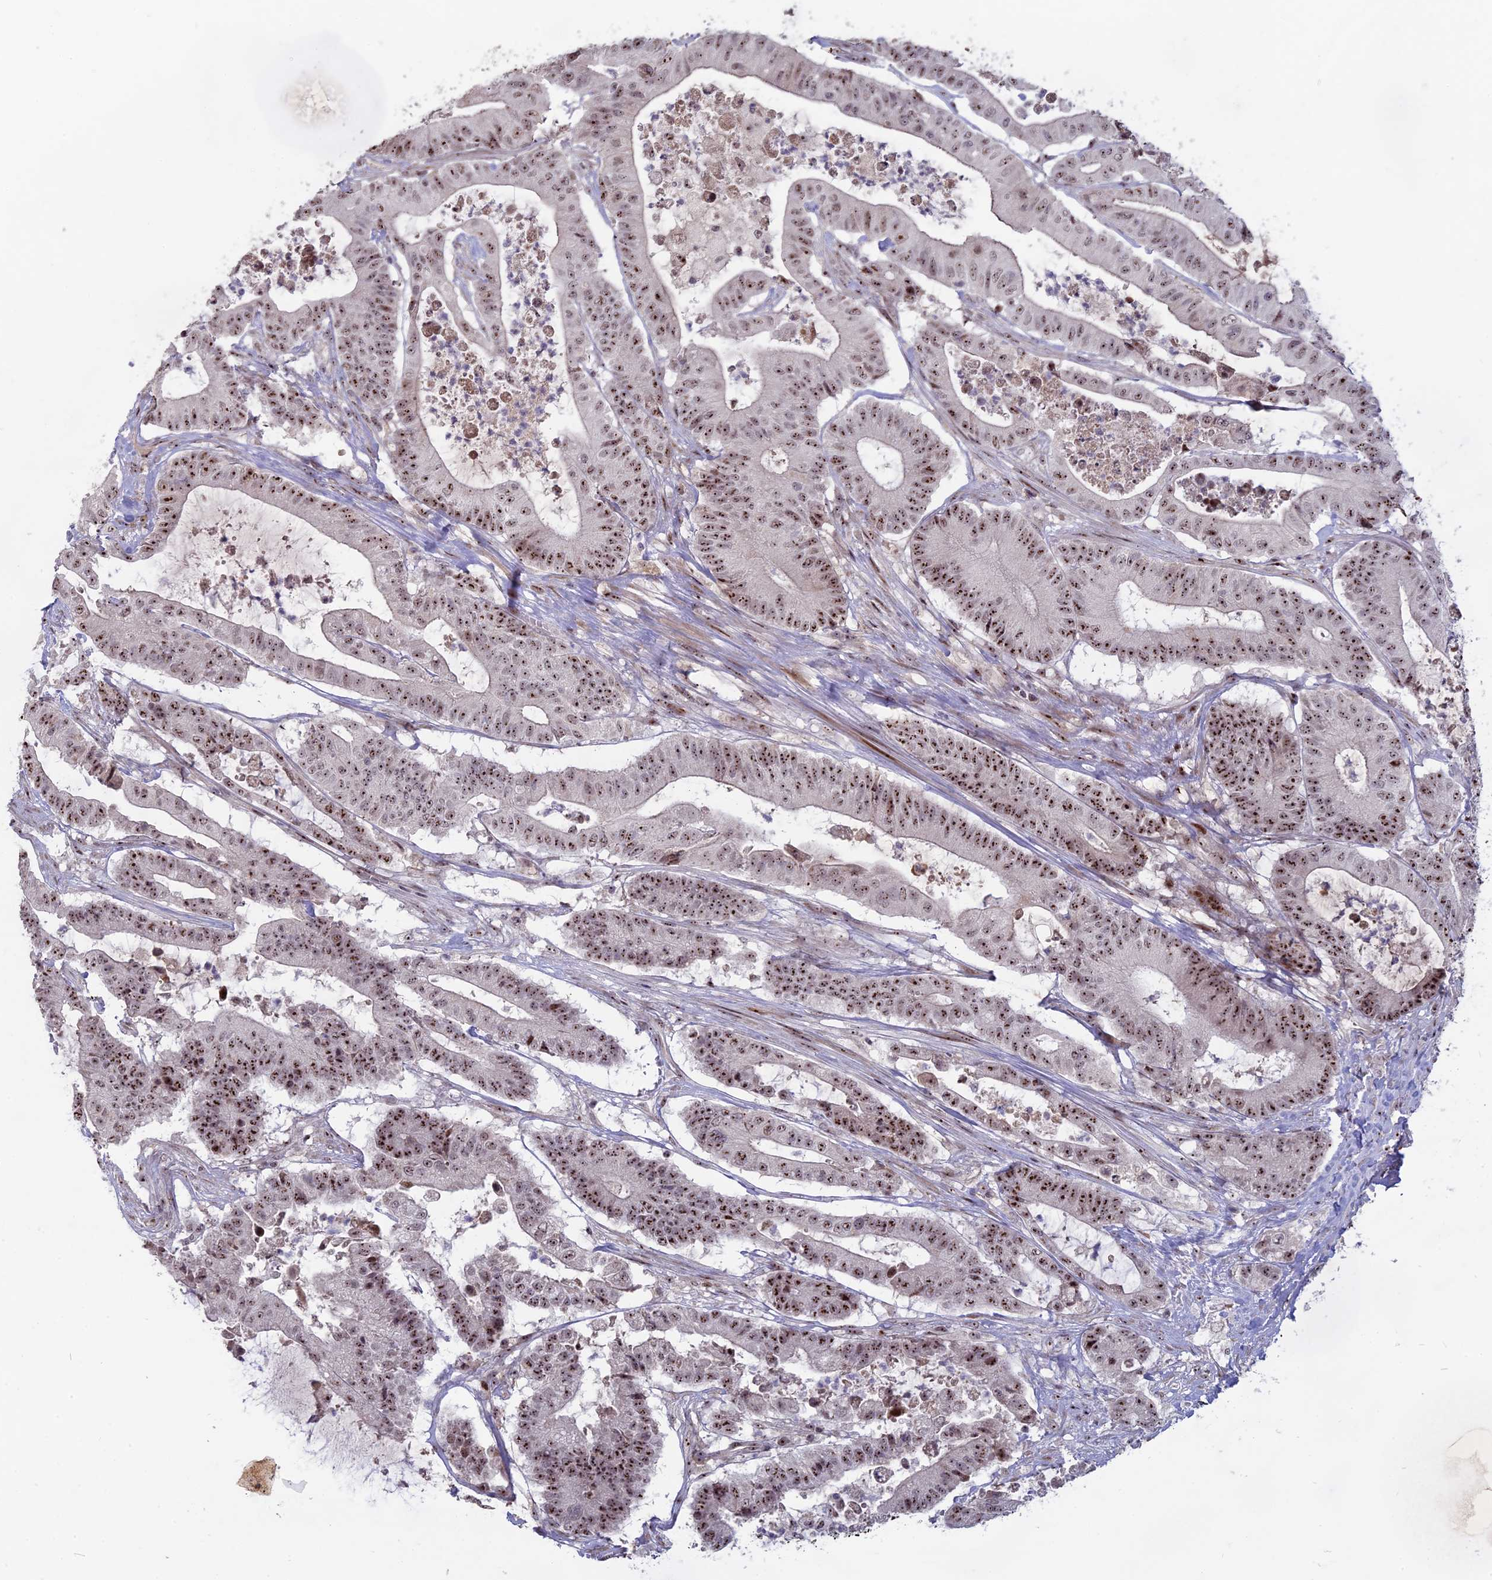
{"staining": {"intensity": "strong", "quantity": ">75%", "location": "nuclear"}, "tissue": "colorectal cancer", "cell_type": "Tumor cells", "image_type": "cancer", "snomed": [{"axis": "morphology", "description": "Adenocarcinoma, NOS"}, {"axis": "topography", "description": "Colon"}], "caption": "Brown immunohistochemical staining in colorectal cancer (adenocarcinoma) exhibits strong nuclear staining in approximately >75% of tumor cells.", "gene": "FAM131A", "patient": {"sex": "female", "age": 84}}